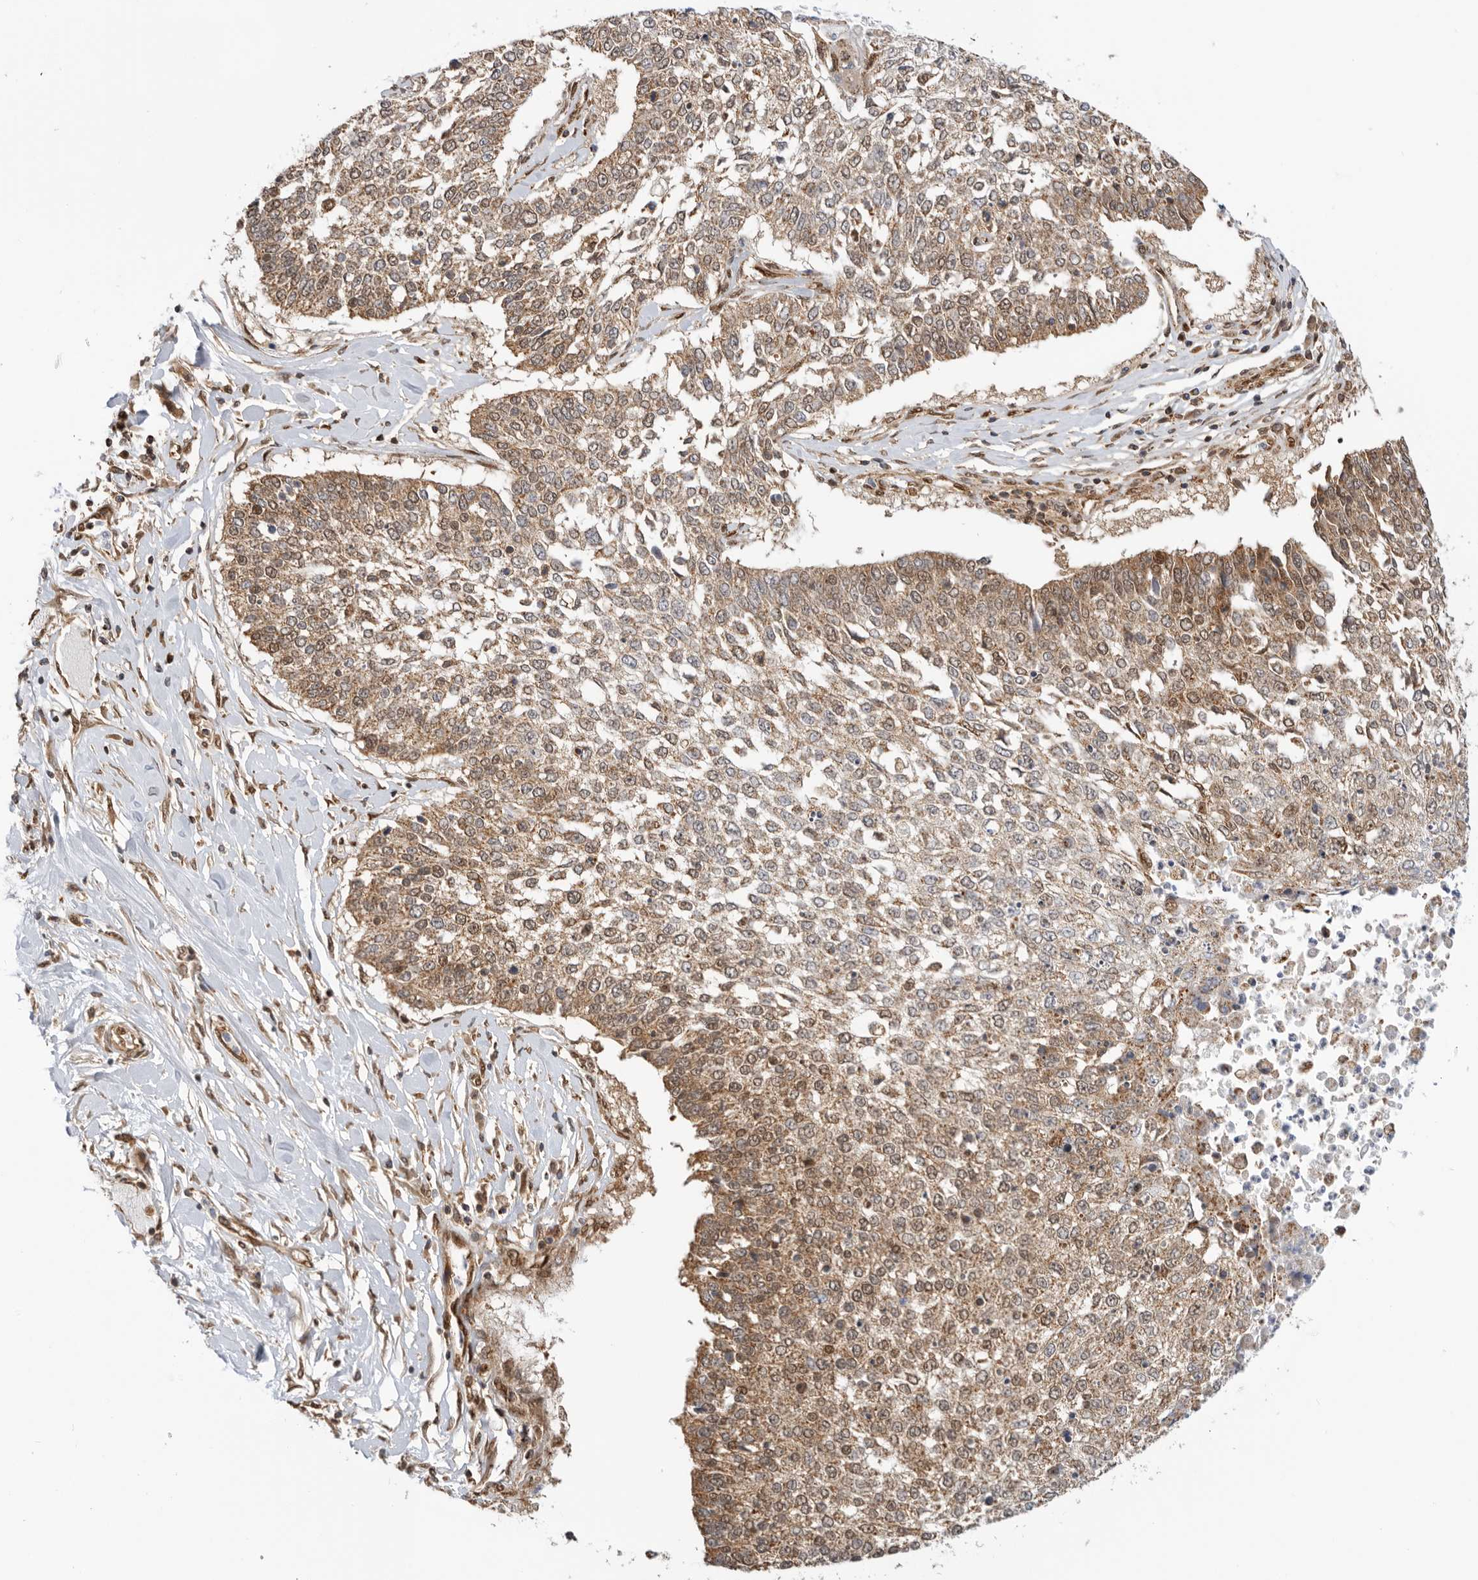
{"staining": {"intensity": "moderate", "quantity": ">75%", "location": "cytoplasmic/membranous"}, "tissue": "lung cancer", "cell_type": "Tumor cells", "image_type": "cancer", "snomed": [{"axis": "morphology", "description": "Normal tissue, NOS"}, {"axis": "morphology", "description": "Squamous cell carcinoma, NOS"}, {"axis": "topography", "description": "Cartilage tissue"}, {"axis": "topography", "description": "Bronchus"}, {"axis": "topography", "description": "Lung"}, {"axis": "topography", "description": "Peripheral nerve tissue"}], "caption": "About >75% of tumor cells in human lung squamous cell carcinoma show moderate cytoplasmic/membranous protein positivity as visualized by brown immunohistochemical staining.", "gene": "DCAF8", "patient": {"sex": "female", "age": 49}}